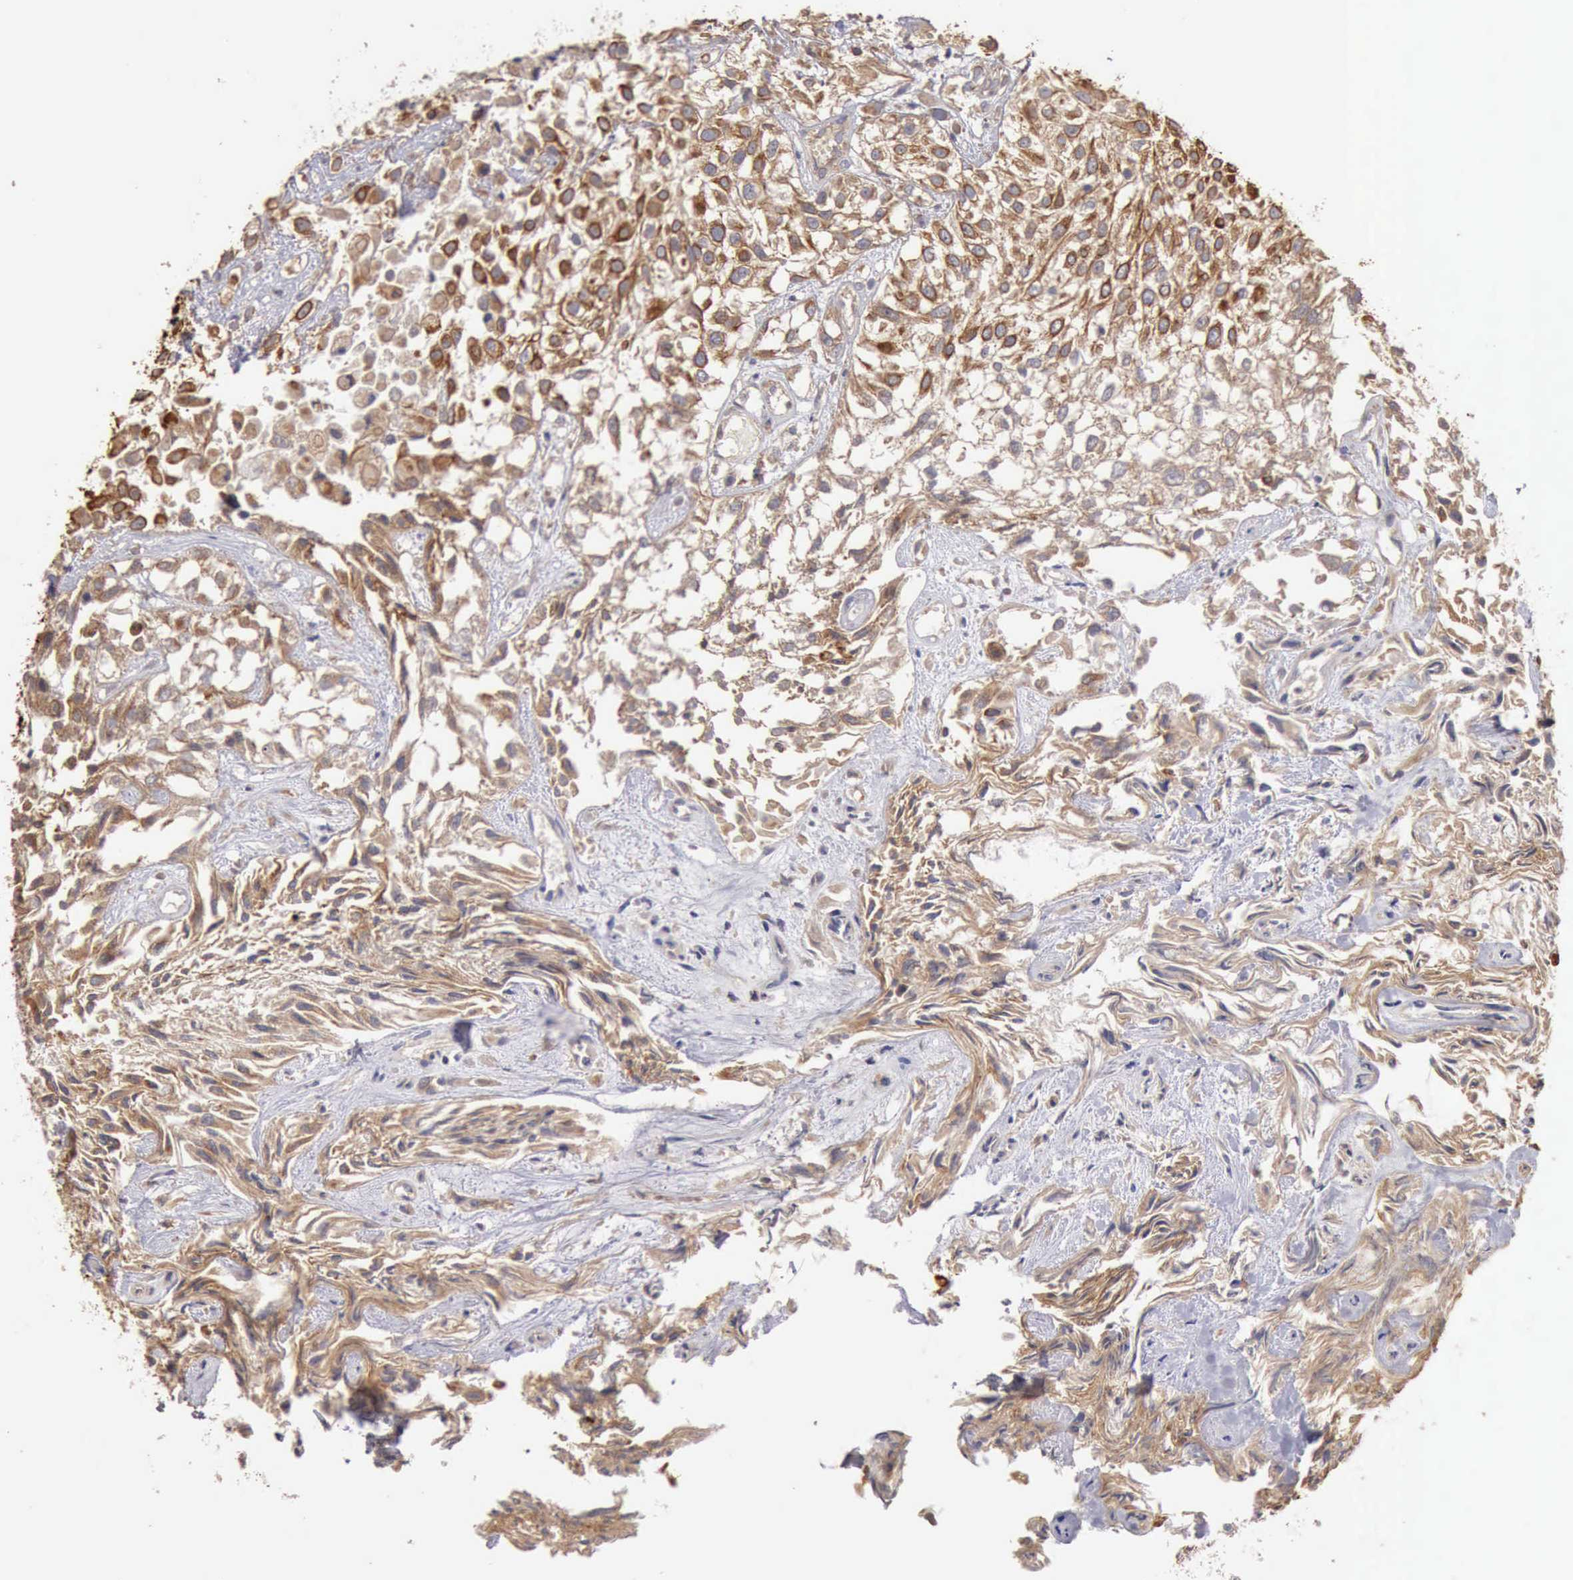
{"staining": {"intensity": "strong", "quantity": ">75%", "location": "cytoplasmic/membranous"}, "tissue": "urothelial cancer", "cell_type": "Tumor cells", "image_type": "cancer", "snomed": [{"axis": "morphology", "description": "Urothelial carcinoma, High grade"}, {"axis": "topography", "description": "Urinary bladder"}], "caption": "High-magnification brightfield microscopy of high-grade urothelial carcinoma stained with DAB (3,3'-diaminobenzidine) (brown) and counterstained with hematoxylin (blue). tumor cells exhibit strong cytoplasmic/membranous expression is present in approximately>75% of cells. (Brightfield microscopy of DAB IHC at high magnification).", "gene": "BMX", "patient": {"sex": "male", "age": 56}}